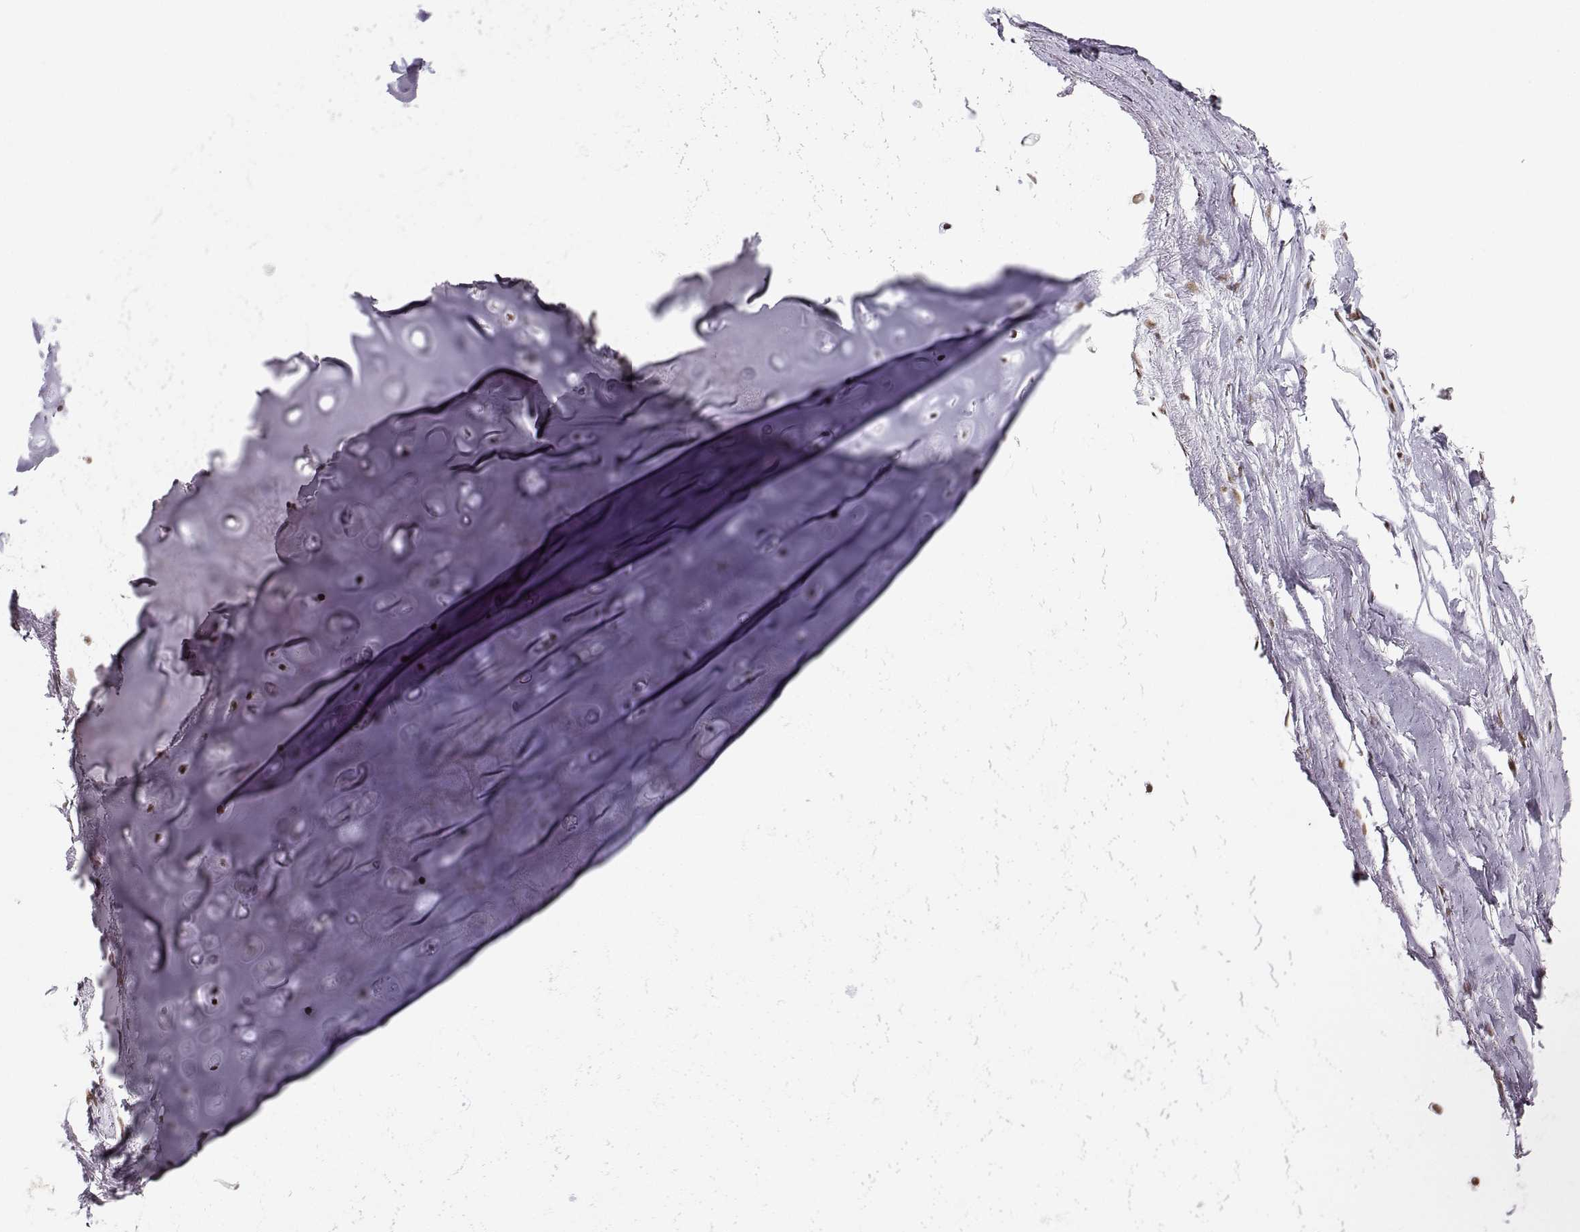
{"staining": {"intensity": "moderate", "quantity": "<25%", "location": "nuclear"}, "tissue": "soft tissue", "cell_type": "Chondrocytes", "image_type": "normal", "snomed": [{"axis": "morphology", "description": "Normal tissue, NOS"}, {"axis": "topography", "description": "Cartilage tissue"}, {"axis": "topography", "description": "Bronchus"}], "caption": "This image exhibits IHC staining of benign soft tissue, with low moderate nuclear expression in approximately <25% of chondrocytes.", "gene": "SNRPB2", "patient": {"sex": "female", "age": 79}}